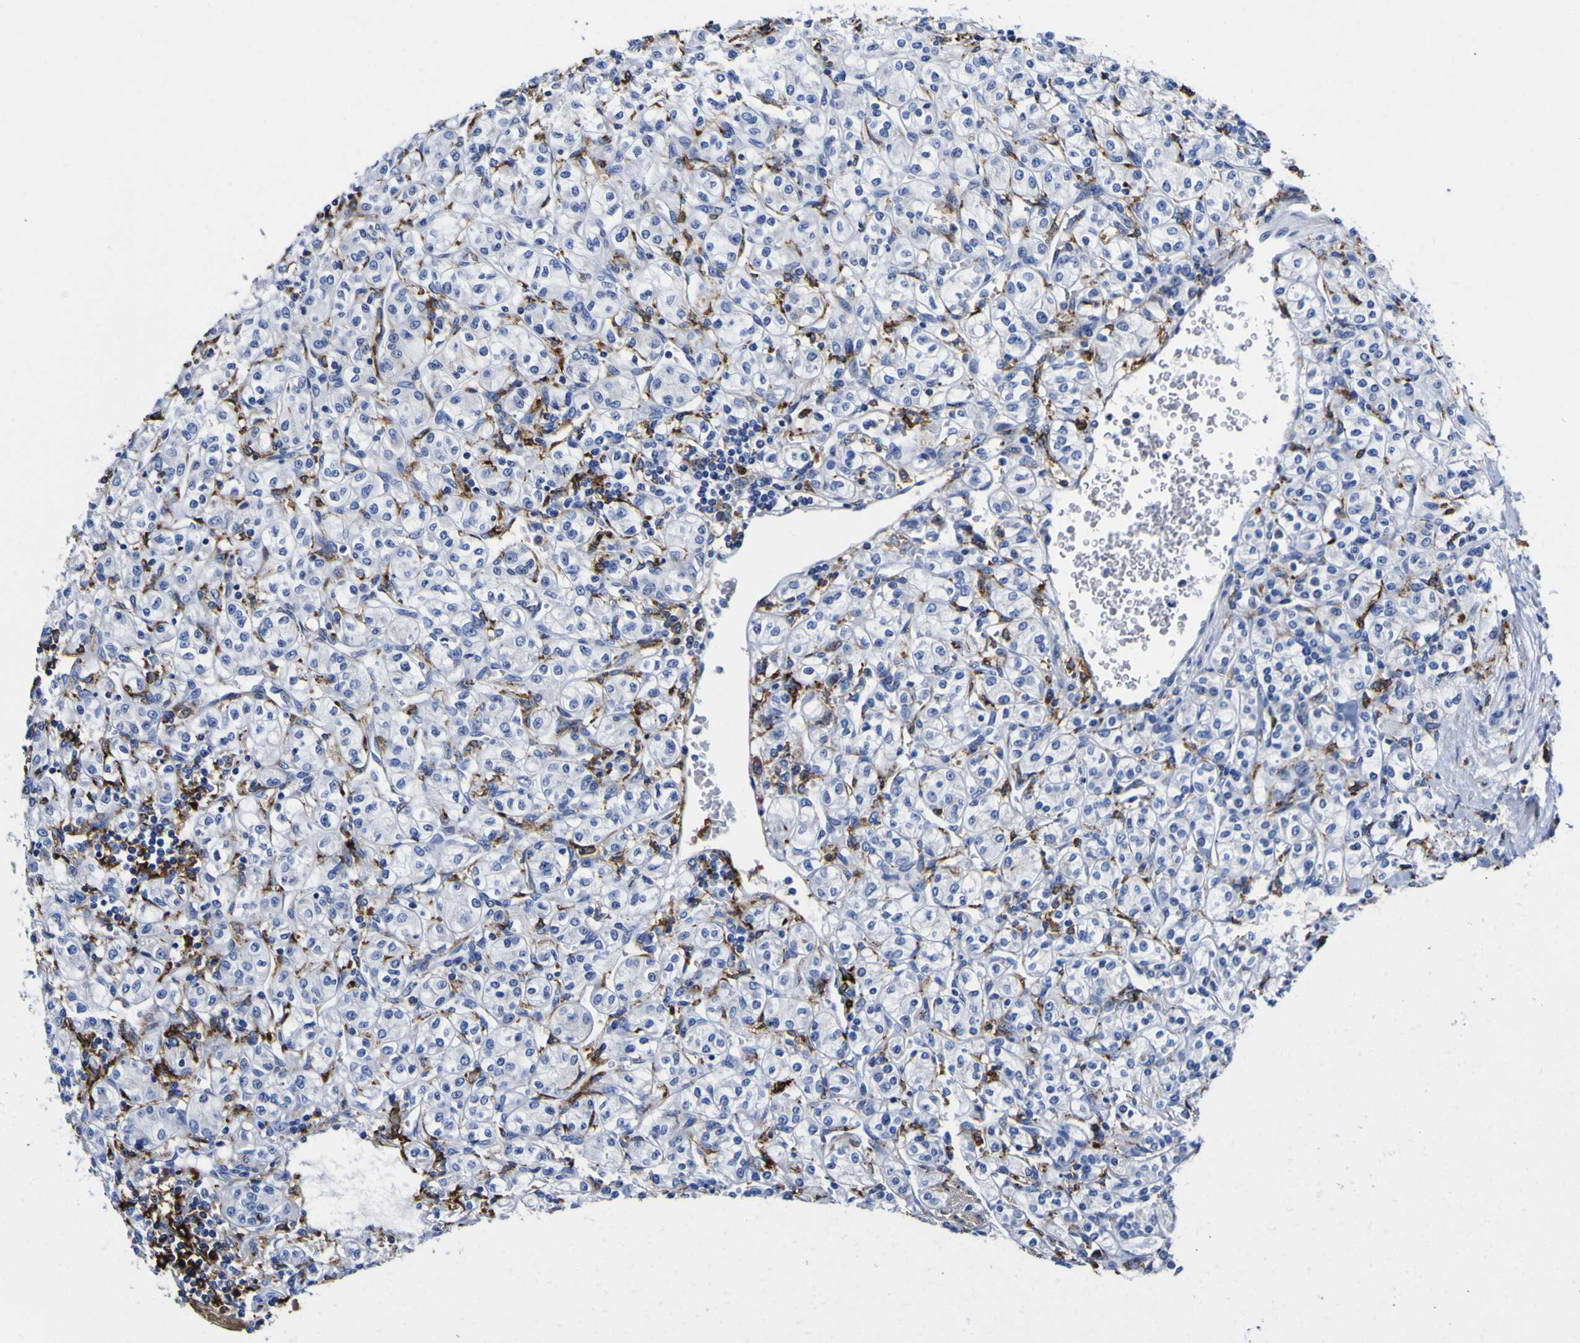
{"staining": {"intensity": "strong", "quantity": "<25%", "location": "cytoplasmic/membranous"}, "tissue": "renal cancer", "cell_type": "Tumor cells", "image_type": "cancer", "snomed": [{"axis": "morphology", "description": "Adenocarcinoma, NOS"}, {"axis": "topography", "description": "Kidney"}], "caption": "Immunohistochemistry (DAB (3,3'-diaminobenzidine)) staining of renal cancer demonstrates strong cytoplasmic/membranous protein expression in approximately <25% of tumor cells.", "gene": "HLA-DQA1", "patient": {"sex": "male", "age": 77}}